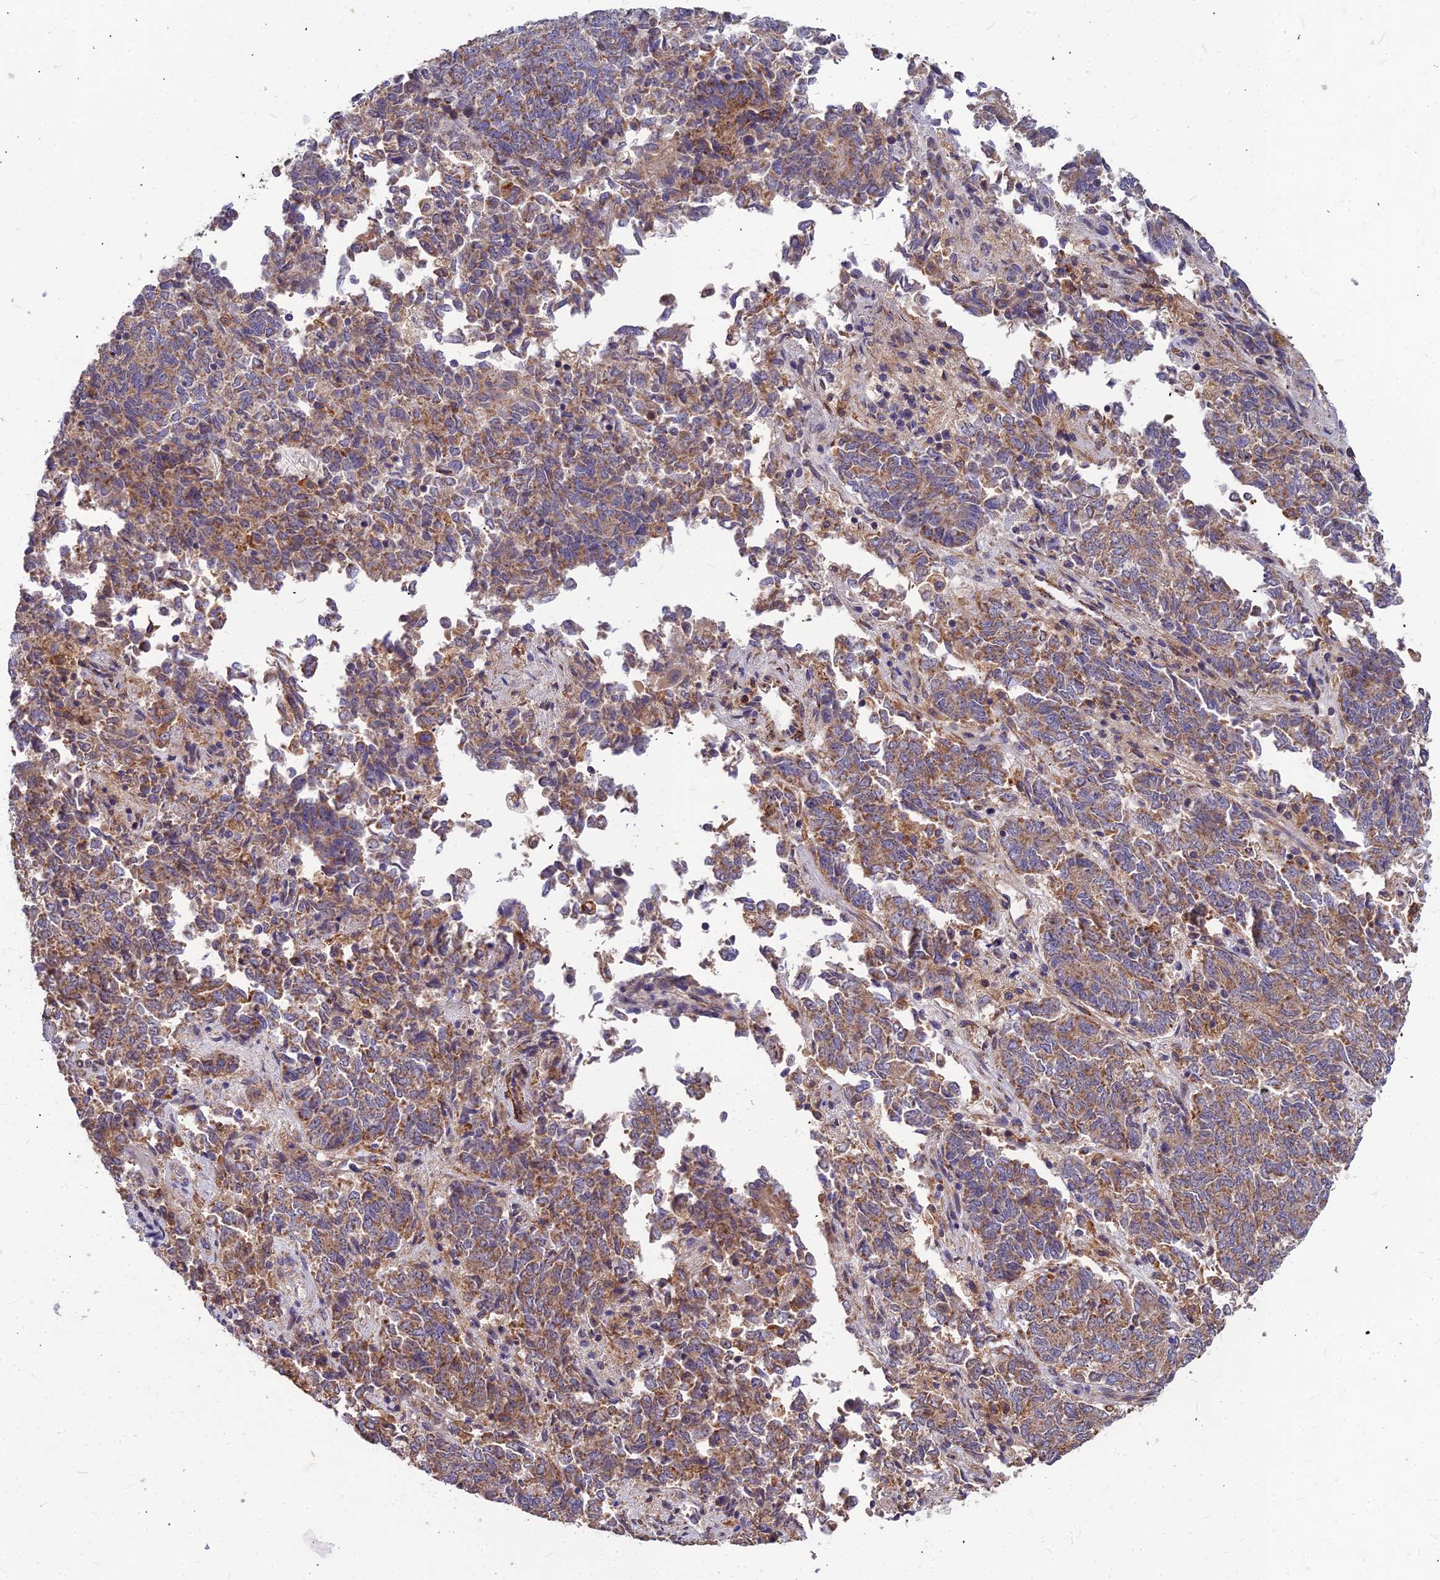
{"staining": {"intensity": "moderate", "quantity": ">75%", "location": "cytoplasmic/membranous"}, "tissue": "endometrial cancer", "cell_type": "Tumor cells", "image_type": "cancer", "snomed": [{"axis": "morphology", "description": "Adenocarcinoma, NOS"}, {"axis": "topography", "description": "Endometrium"}], "caption": "Adenocarcinoma (endometrial) was stained to show a protein in brown. There is medium levels of moderate cytoplasmic/membranous positivity in approximately >75% of tumor cells.", "gene": "LEKR1", "patient": {"sex": "female", "age": 80}}